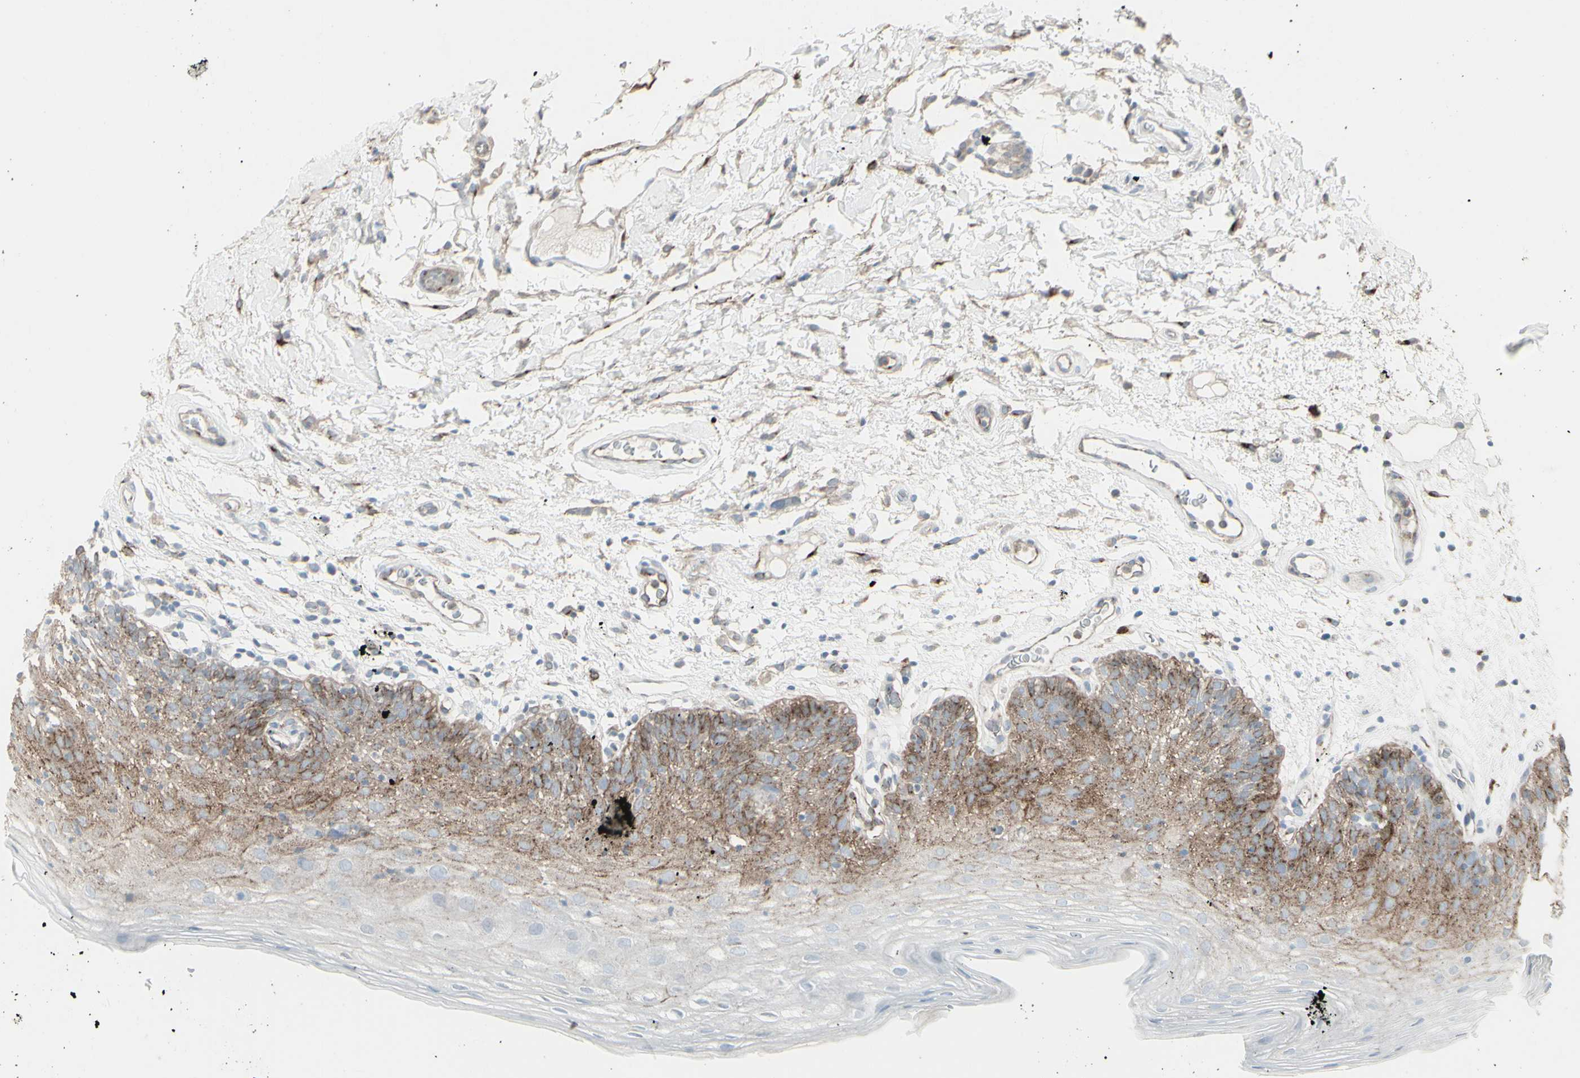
{"staining": {"intensity": "moderate", "quantity": "25%-75%", "location": "cytoplasmic/membranous"}, "tissue": "oral mucosa", "cell_type": "Squamous epithelial cells", "image_type": "normal", "snomed": [{"axis": "morphology", "description": "Normal tissue, NOS"}, {"axis": "morphology", "description": "Squamous cell carcinoma, NOS"}, {"axis": "topography", "description": "Skeletal muscle"}, {"axis": "topography", "description": "Oral tissue"}, {"axis": "topography", "description": "Head-Neck"}], "caption": "Immunohistochemistry (IHC) staining of unremarkable oral mucosa, which shows medium levels of moderate cytoplasmic/membranous expression in approximately 25%-75% of squamous epithelial cells indicating moderate cytoplasmic/membranous protein staining. The staining was performed using DAB (brown) for protein detection and nuclei were counterstained in hematoxylin (blue).", "gene": "GJA1", "patient": {"sex": "male", "age": 71}}